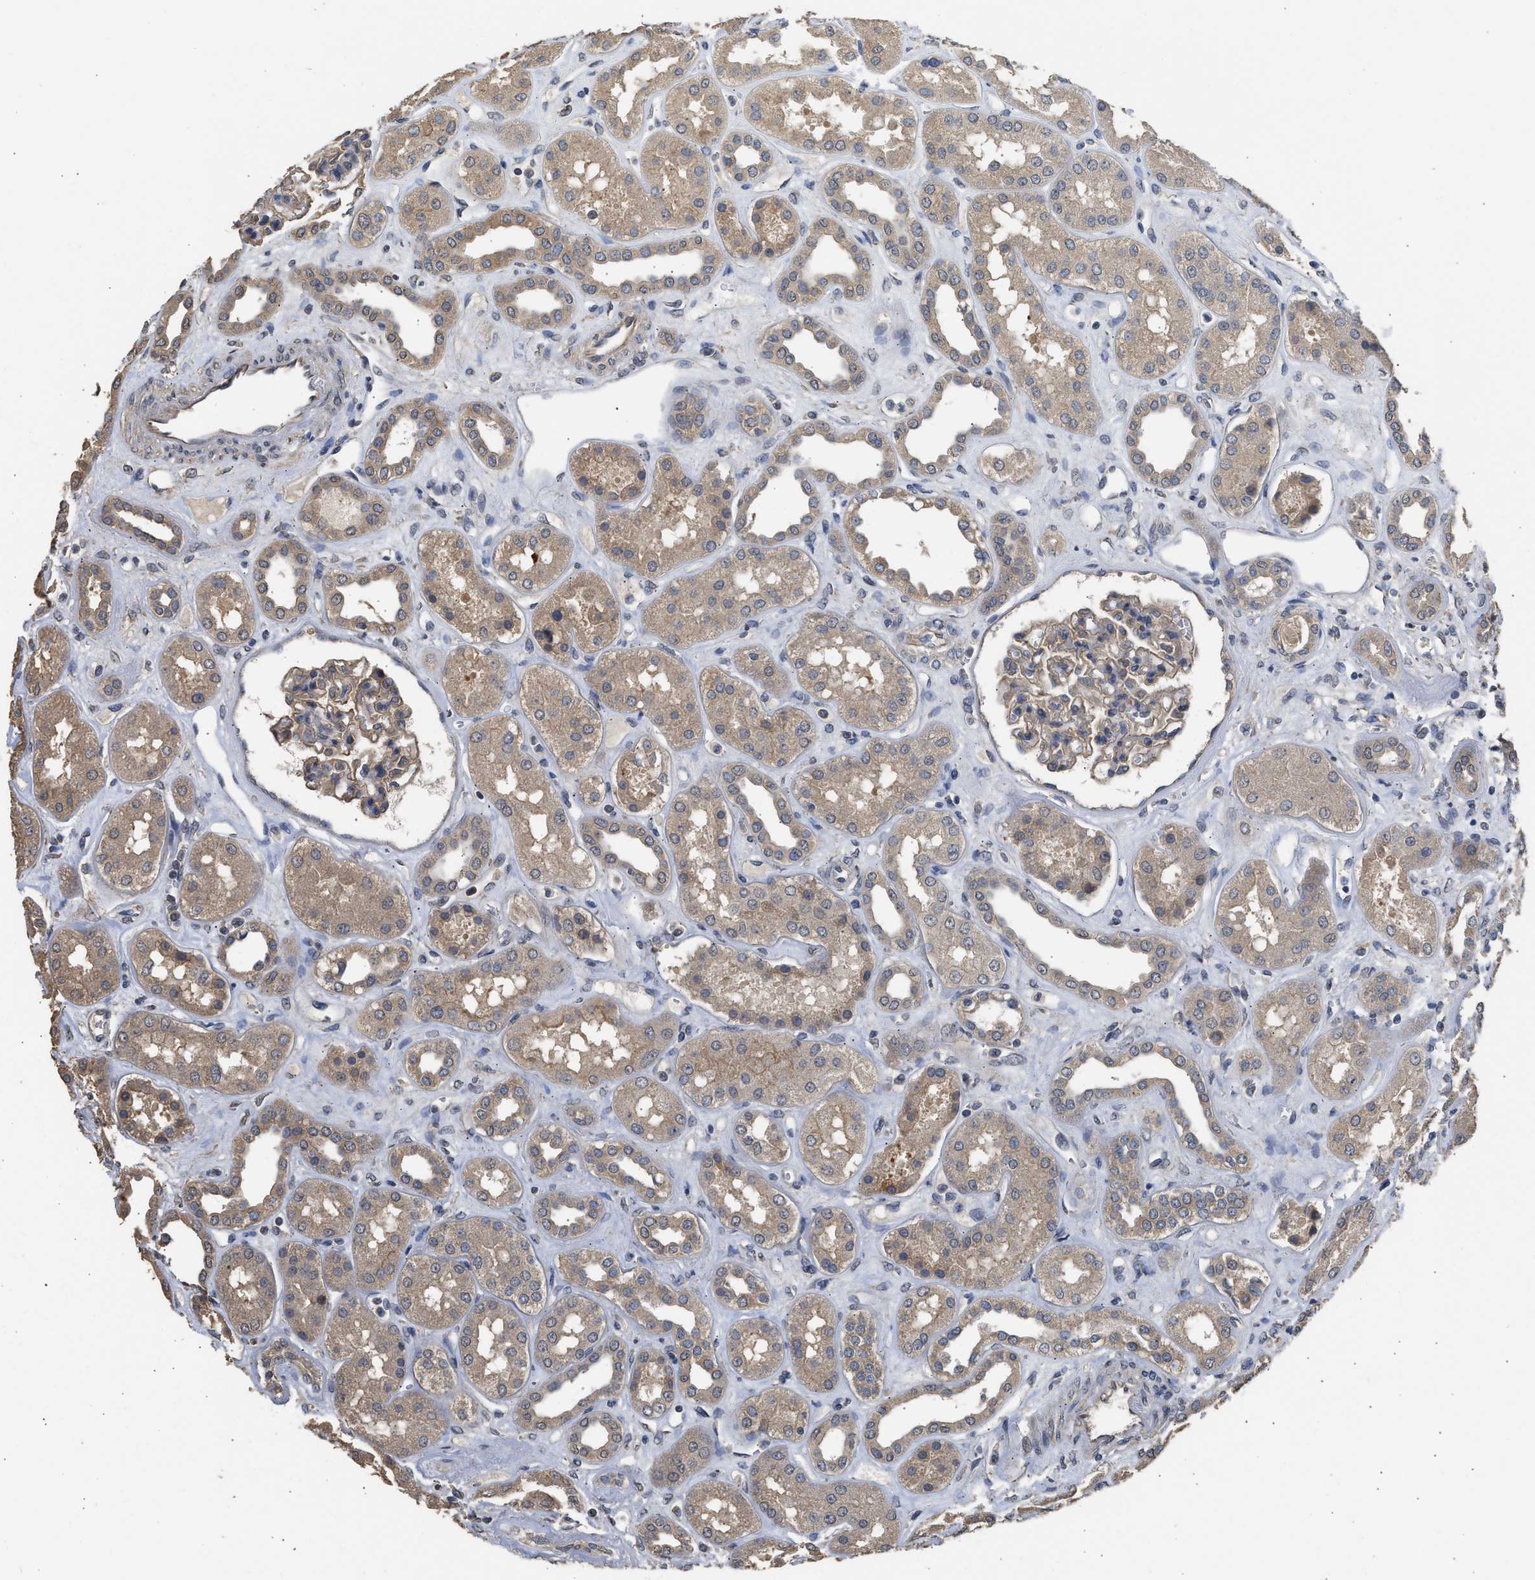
{"staining": {"intensity": "weak", "quantity": "25%-75%", "location": "cytoplasmic/membranous"}, "tissue": "kidney", "cell_type": "Cells in glomeruli", "image_type": "normal", "snomed": [{"axis": "morphology", "description": "Normal tissue, NOS"}, {"axis": "topography", "description": "Kidney"}], "caption": "Protein staining by immunohistochemistry (IHC) exhibits weak cytoplasmic/membranous positivity in about 25%-75% of cells in glomeruli in benign kidney.", "gene": "SPINT2", "patient": {"sex": "male", "age": 59}}